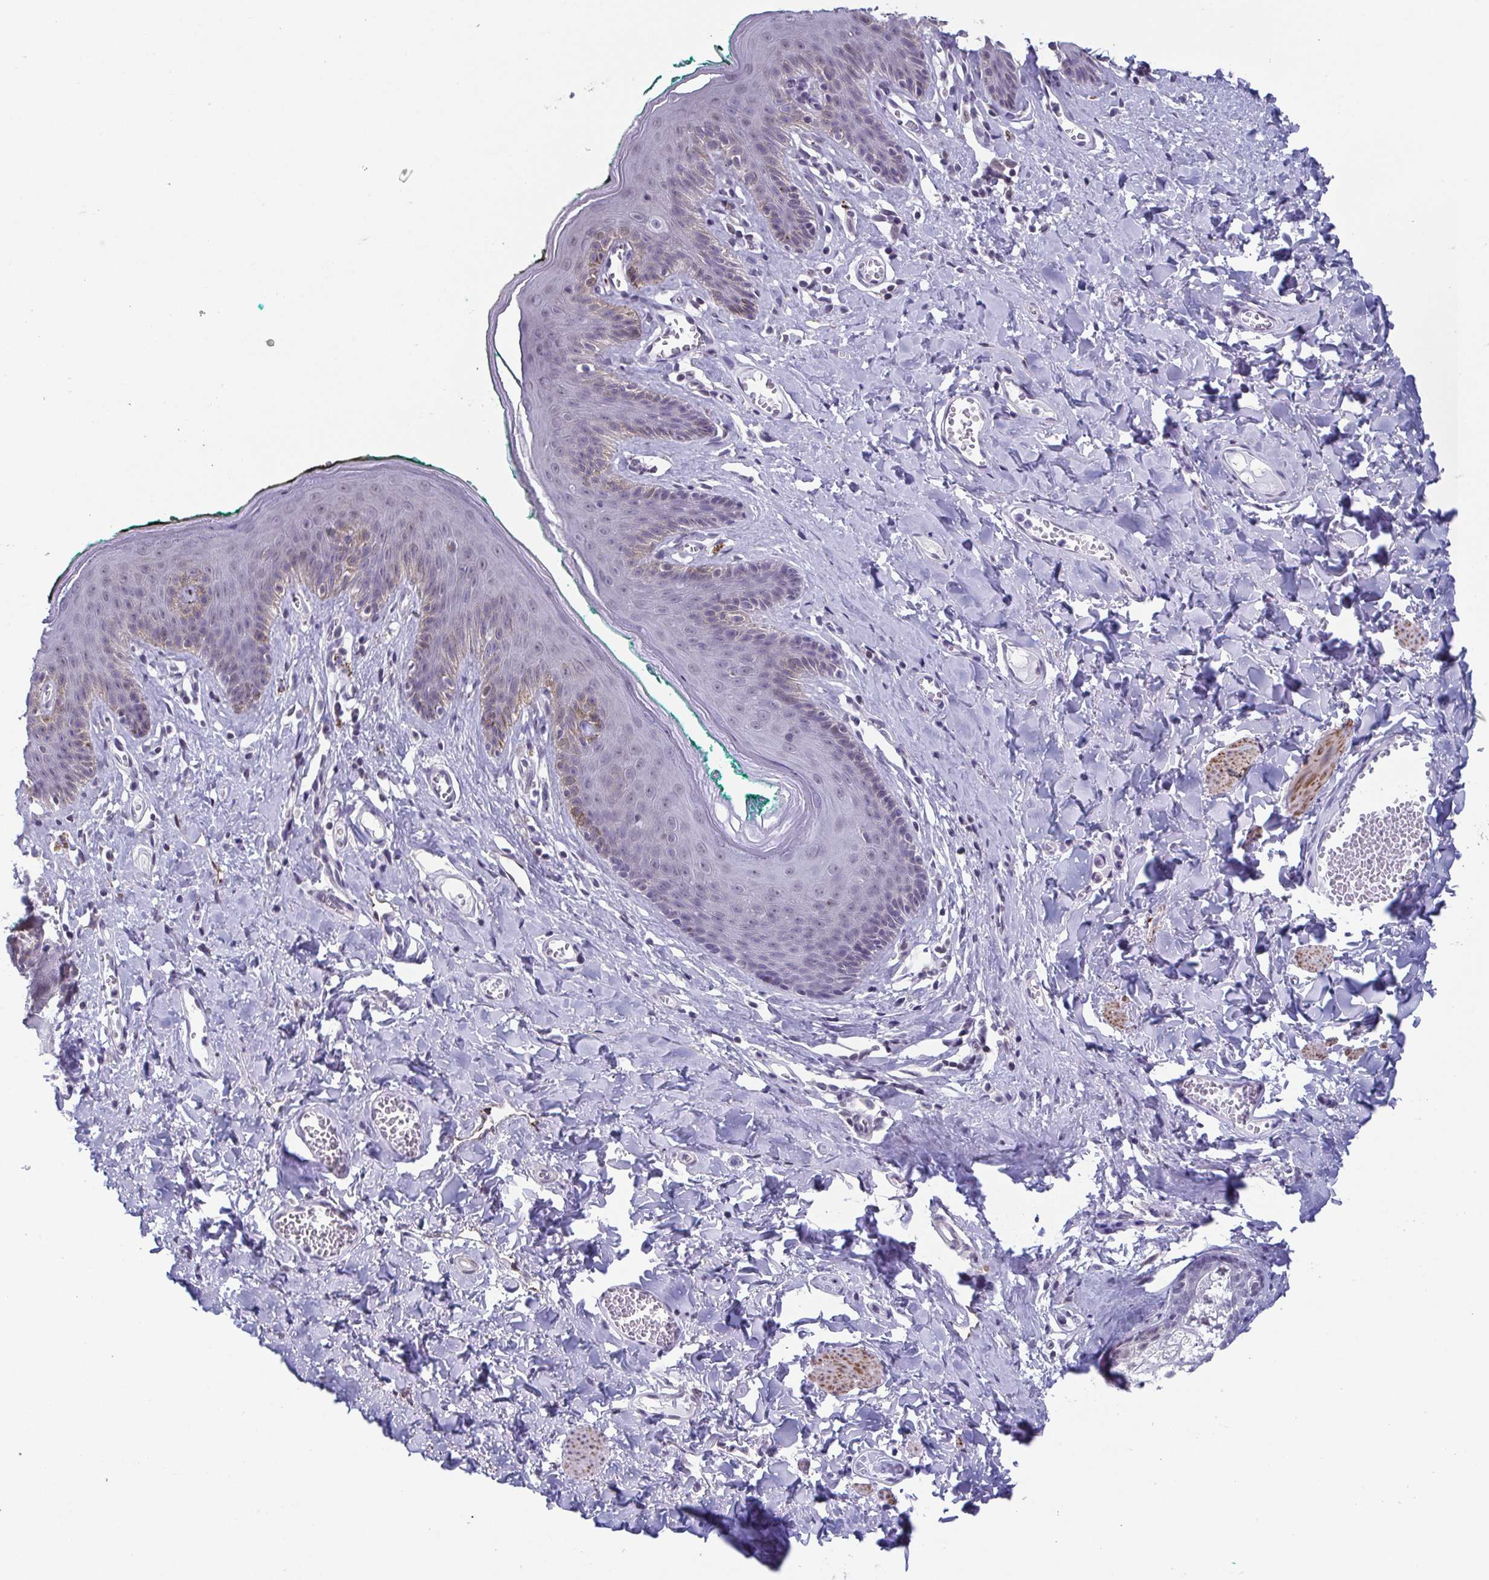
{"staining": {"intensity": "negative", "quantity": "none", "location": "none"}, "tissue": "skin", "cell_type": "Epidermal cells", "image_type": "normal", "snomed": [{"axis": "morphology", "description": "Normal tissue, NOS"}, {"axis": "topography", "description": "Vulva"}, {"axis": "topography", "description": "Peripheral nerve tissue"}], "caption": "The histopathology image reveals no staining of epidermal cells in normal skin.", "gene": "TMEM92", "patient": {"sex": "female", "age": 66}}